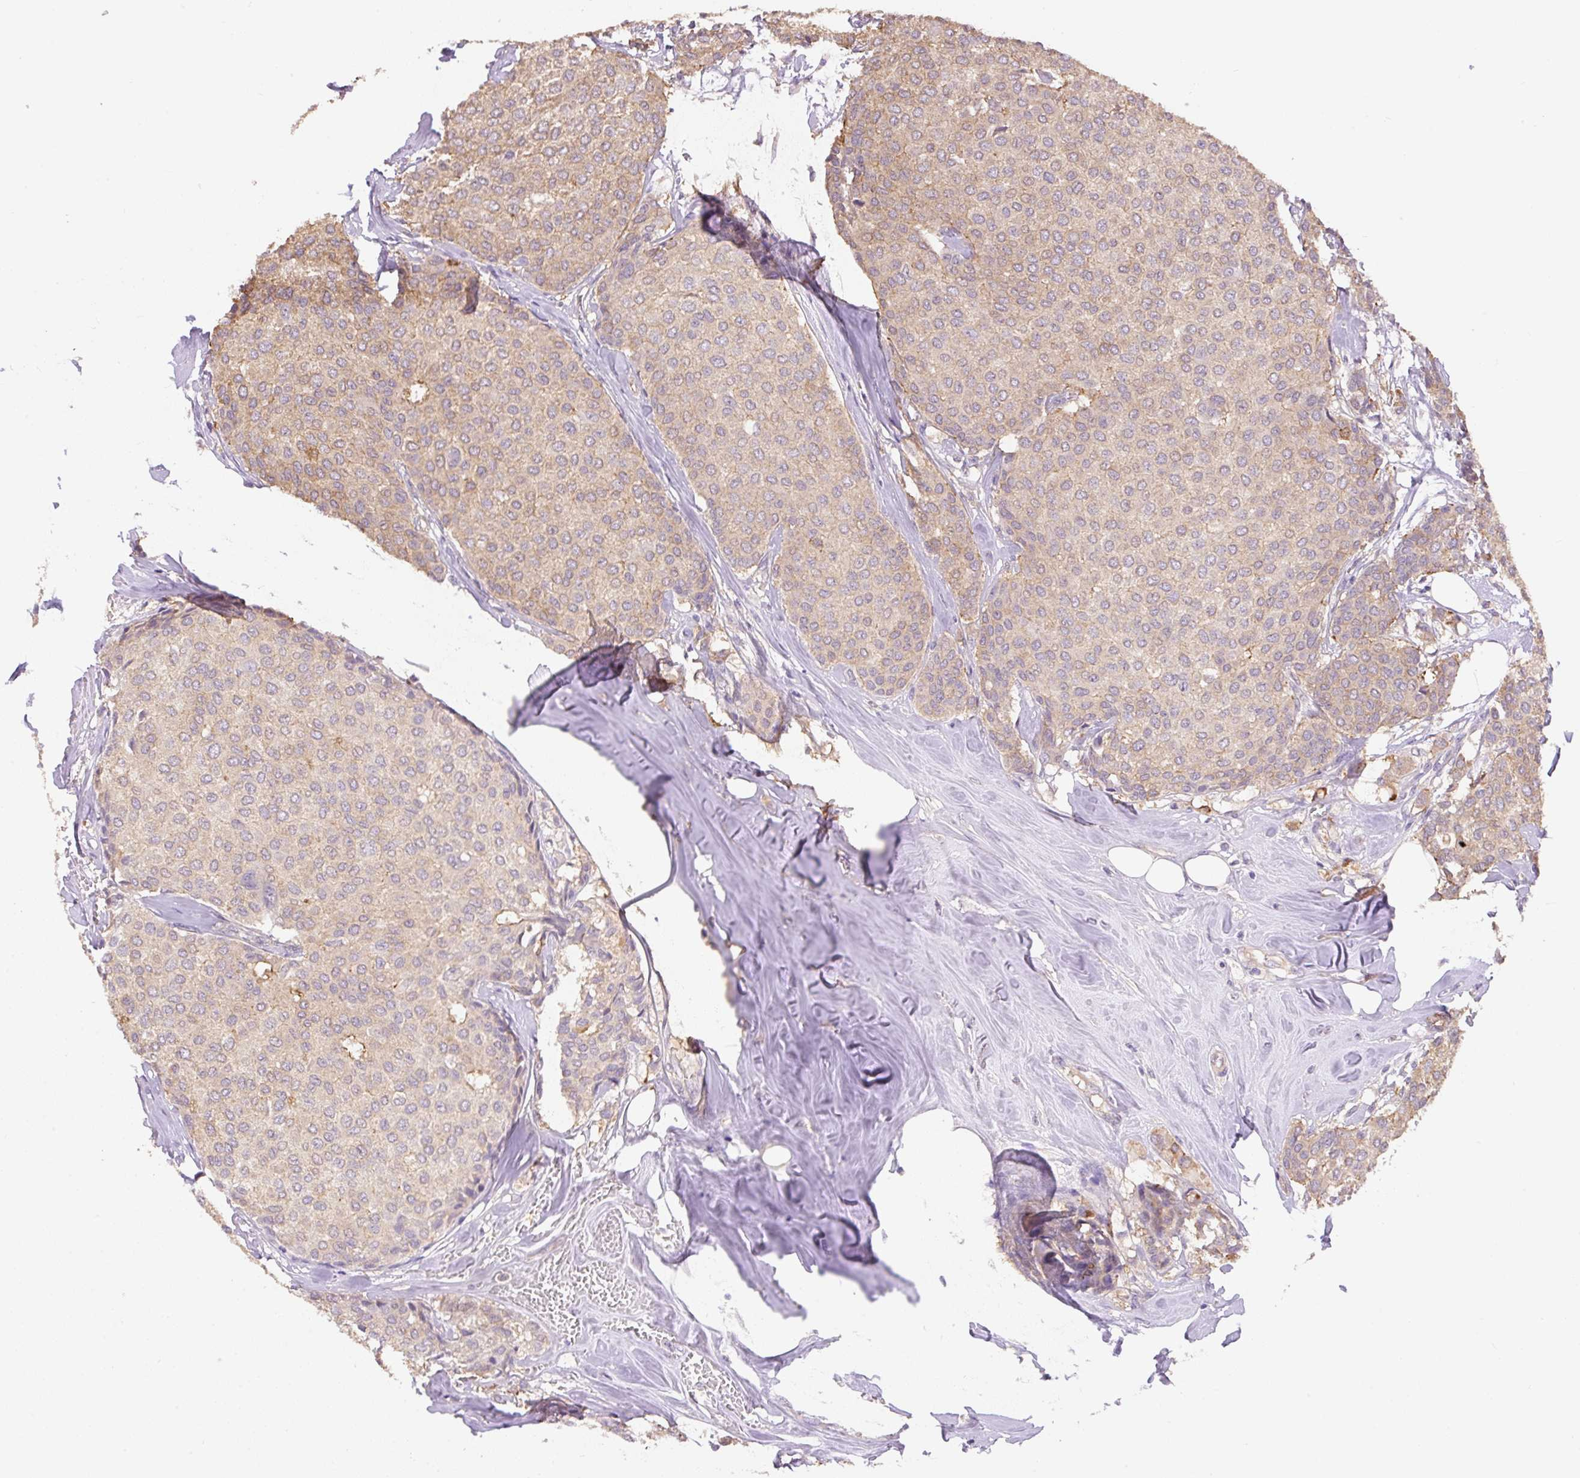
{"staining": {"intensity": "weak", "quantity": "<25%", "location": "cytoplasmic/membranous"}, "tissue": "breast cancer", "cell_type": "Tumor cells", "image_type": "cancer", "snomed": [{"axis": "morphology", "description": "Duct carcinoma"}, {"axis": "topography", "description": "Breast"}], "caption": "A high-resolution micrograph shows immunohistochemistry staining of infiltrating ductal carcinoma (breast), which displays no significant positivity in tumor cells.", "gene": "COX8A", "patient": {"sex": "female", "age": 47}}